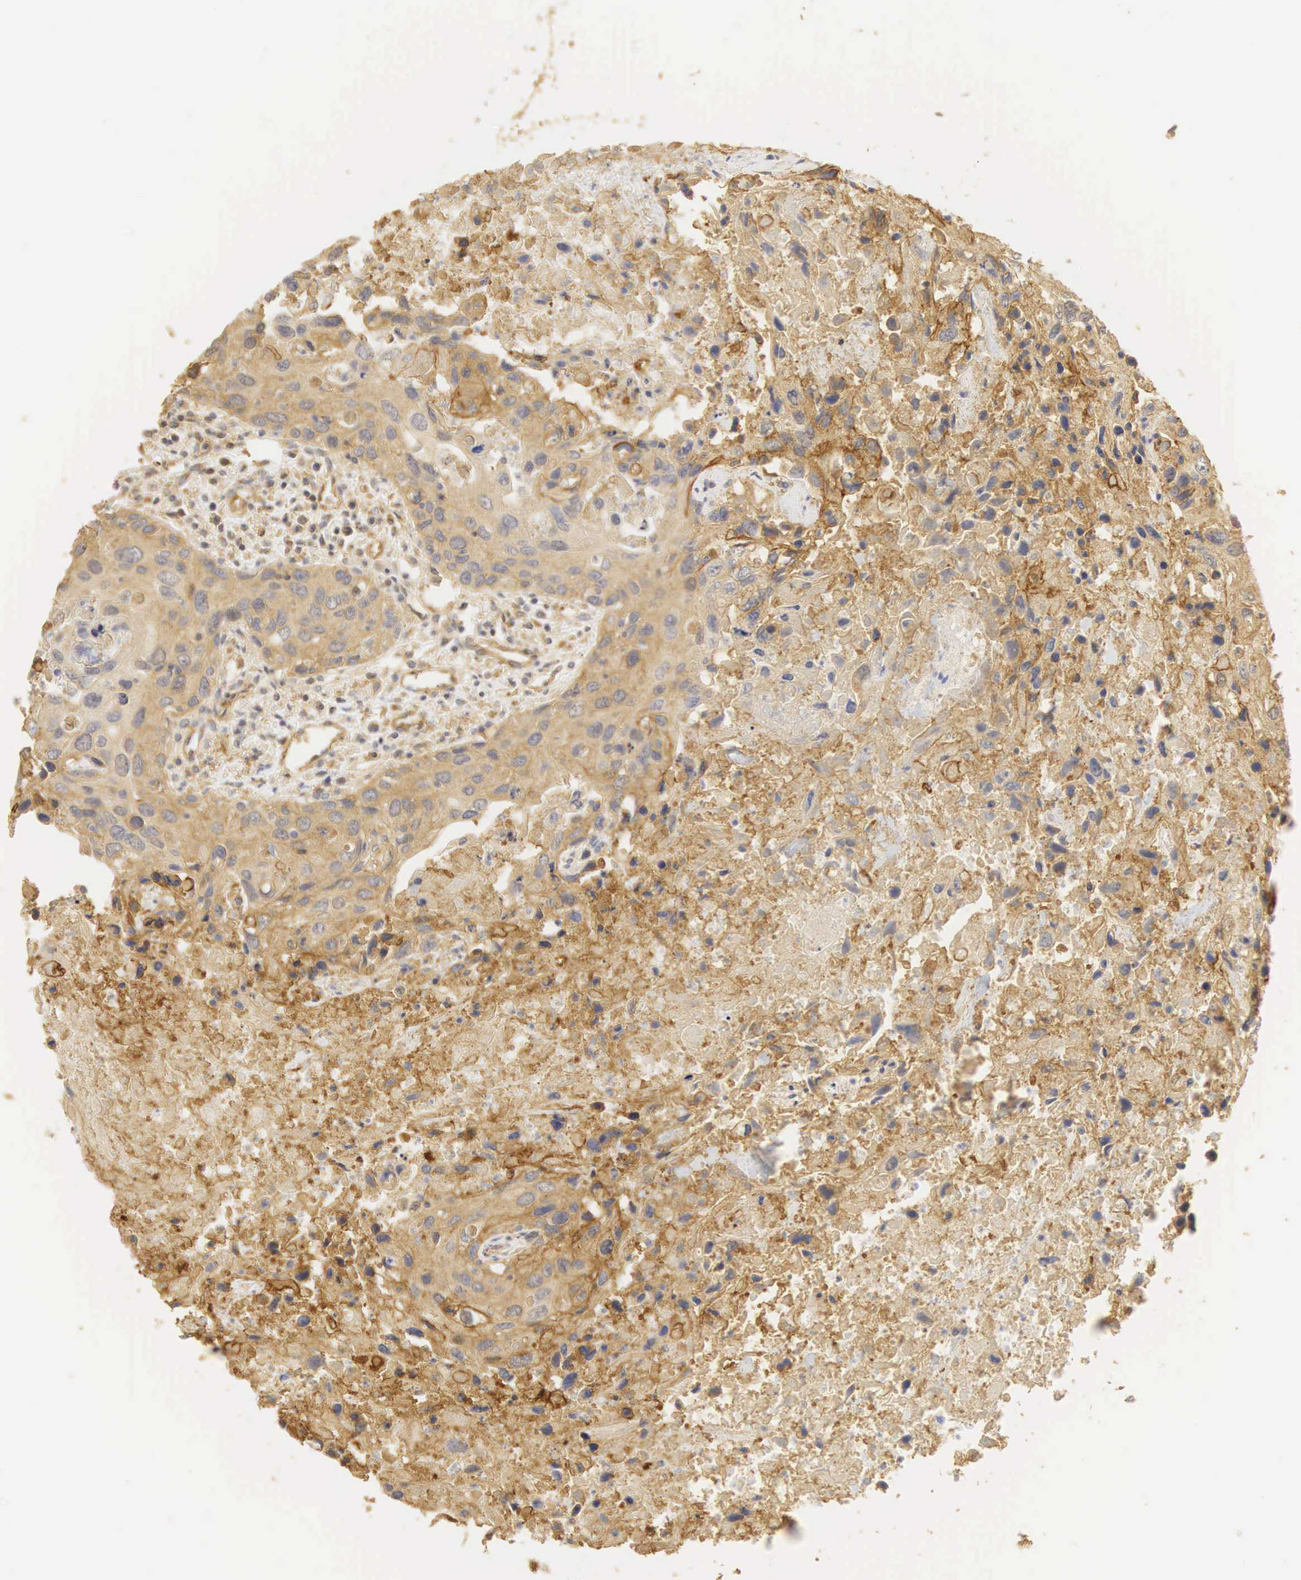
{"staining": {"intensity": "weak", "quantity": ">75%", "location": "cytoplasmic/membranous"}, "tissue": "urothelial cancer", "cell_type": "Tumor cells", "image_type": "cancer", "snomed": [{"axis": "morphology", "description": "Urothelial carcinoma, High grade"}, {"axis": "topography", "description": "Urinary bladder"}], "caption": "A brown stain shows weak cytoplasmic/membranous expression of a protein in high-grade urothelial carcinoma tumor cells.", "gene": "CD99", "patient": {"sex": "male", "age": 71}}